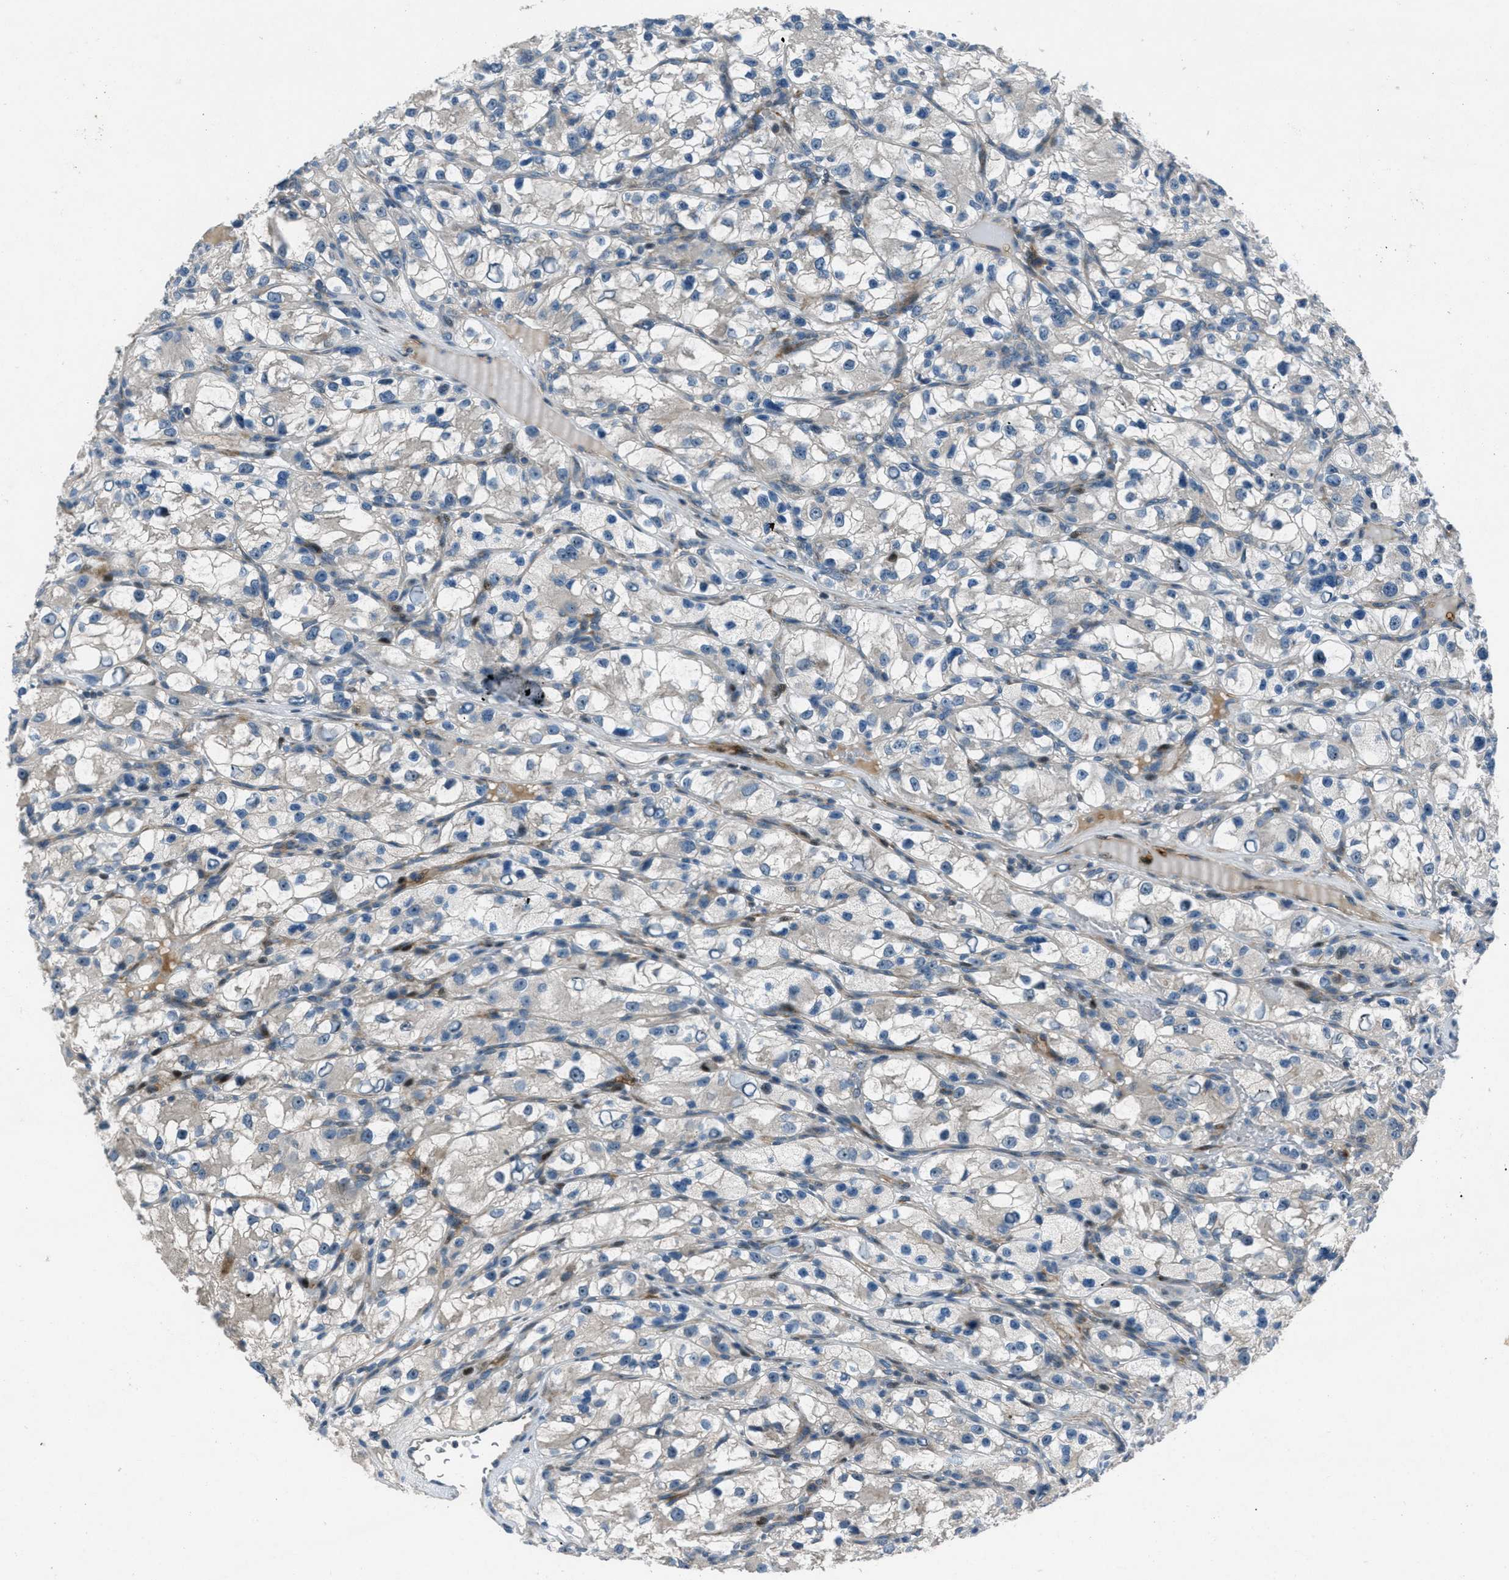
{"staining": {"intensity": "negative", "quantity": "none", "location": "none"}, "tissue": "renal cancer", "cell_type": "Tumor cells", "image_type": "cancer", "snomed": [{"axis": "morphology", "description": "Adenocarcinoma, NOS"}, {"axis": "topography", "description": "Kidney"}], "caption": "DAB (3,3'-diaminobenzidine) immunohistochemical staining of human renal adenocarcinoma demonstrates no significant positivity in tumor cells.", "gene": "CLEC2D", "patient": {"sex": "female", "age": 57}}